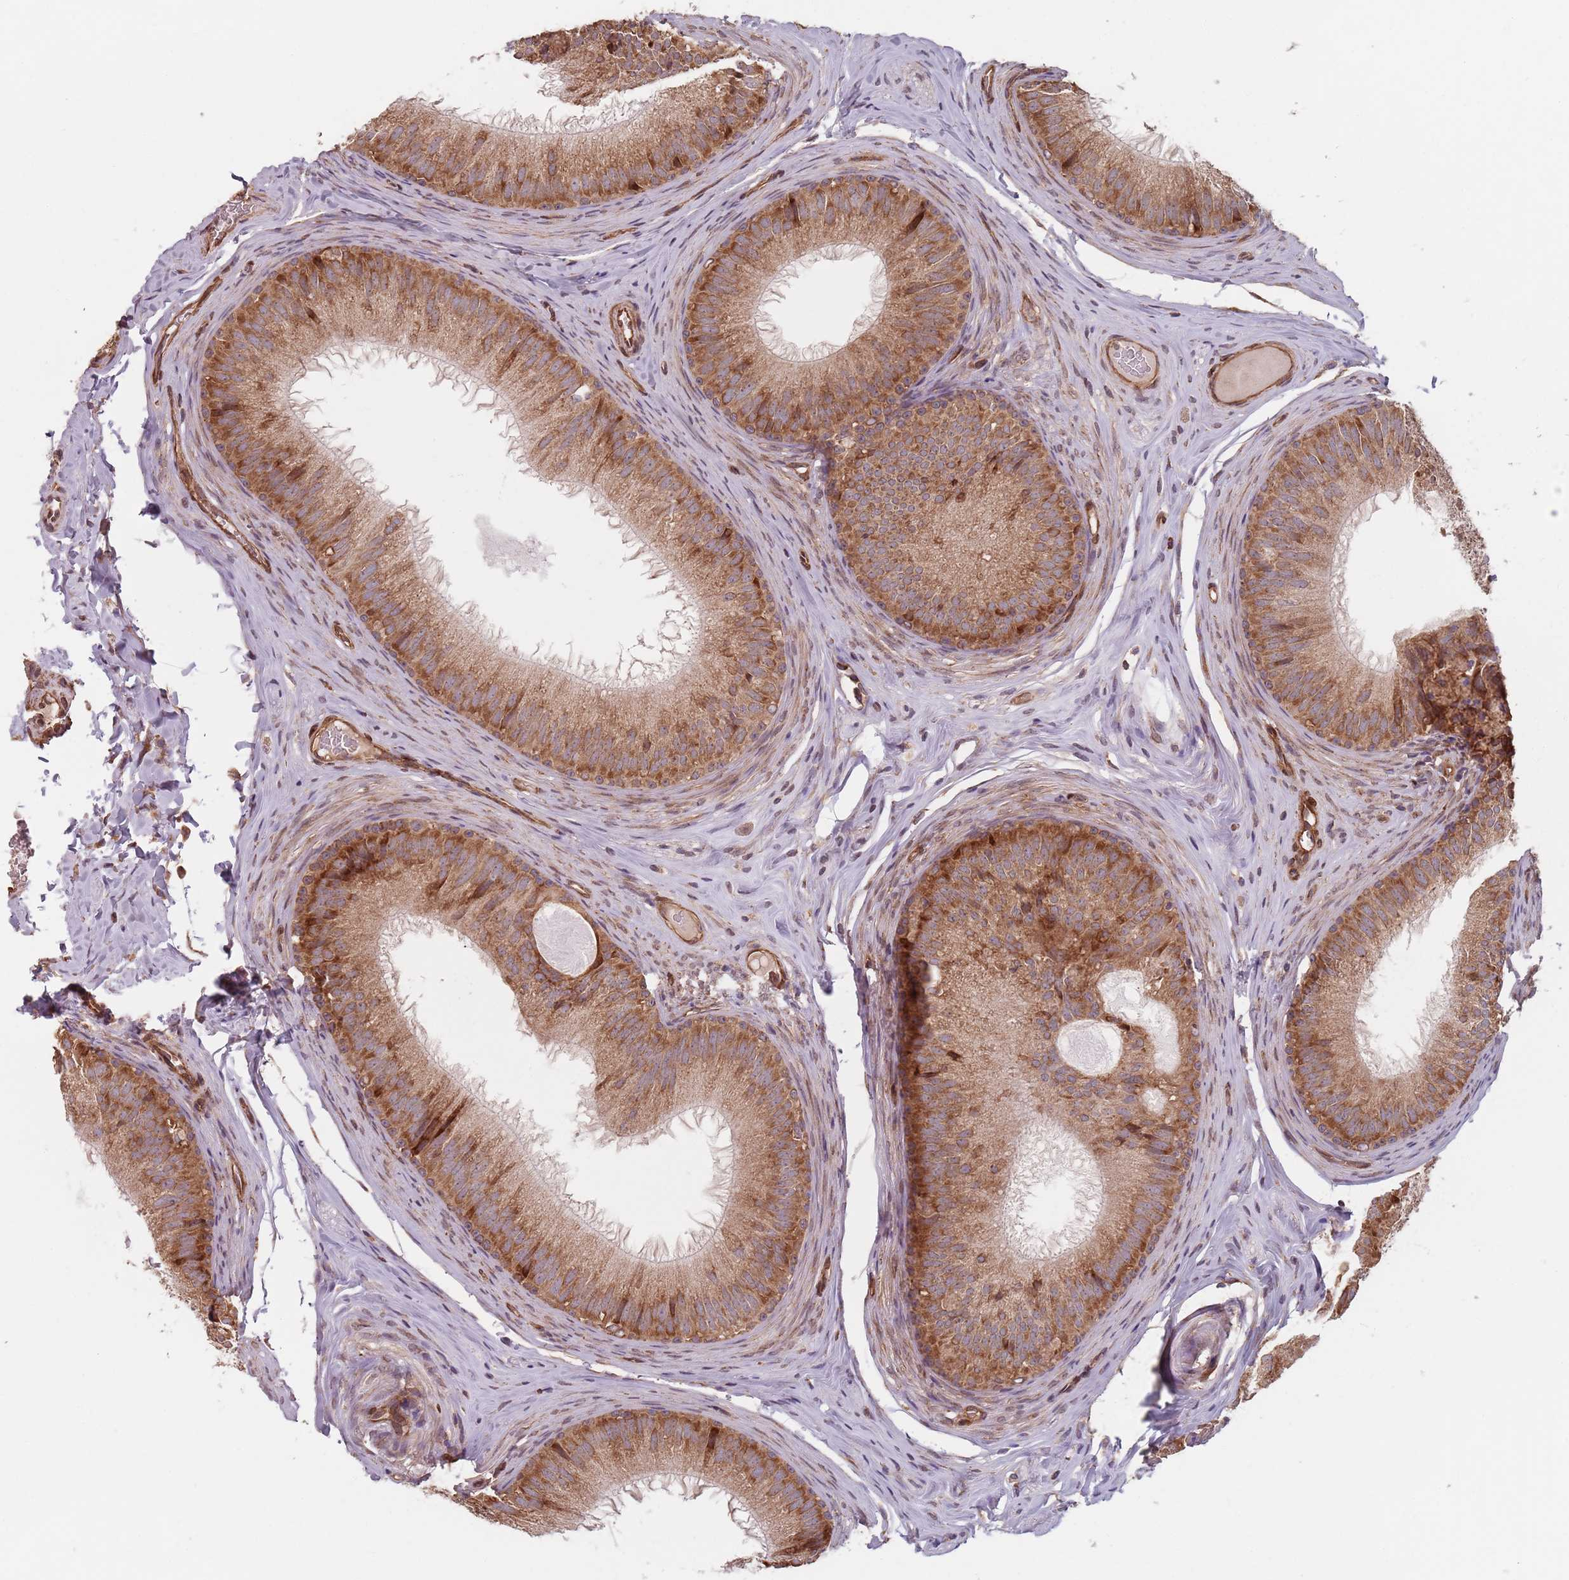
{"staining": {"intensity": "strong", "quantity": ">75%", "location": "cytoplasmic/membranous"}, "tissue": "epididymis", "cell_type": "Glandular cells", "image_type": "normal", "snomed": [{"axis": "morphology", "description": "Normal tissue, NOS"}, {"axis": "topography", "description": "Epididymis"}], "caption": "Immunohistochemistry (IHC) photomicrograph of unremarkable epididymis: epididymis stained using IHC demonstrates high levels of strong protein expression localized specifically in the cytoplasmic/membranous of glandular cells, appearing as a cytoplasmic/membranous brown color.", "gene": "NOTCH3", "patient": {"sex": "male", "age": 34}}